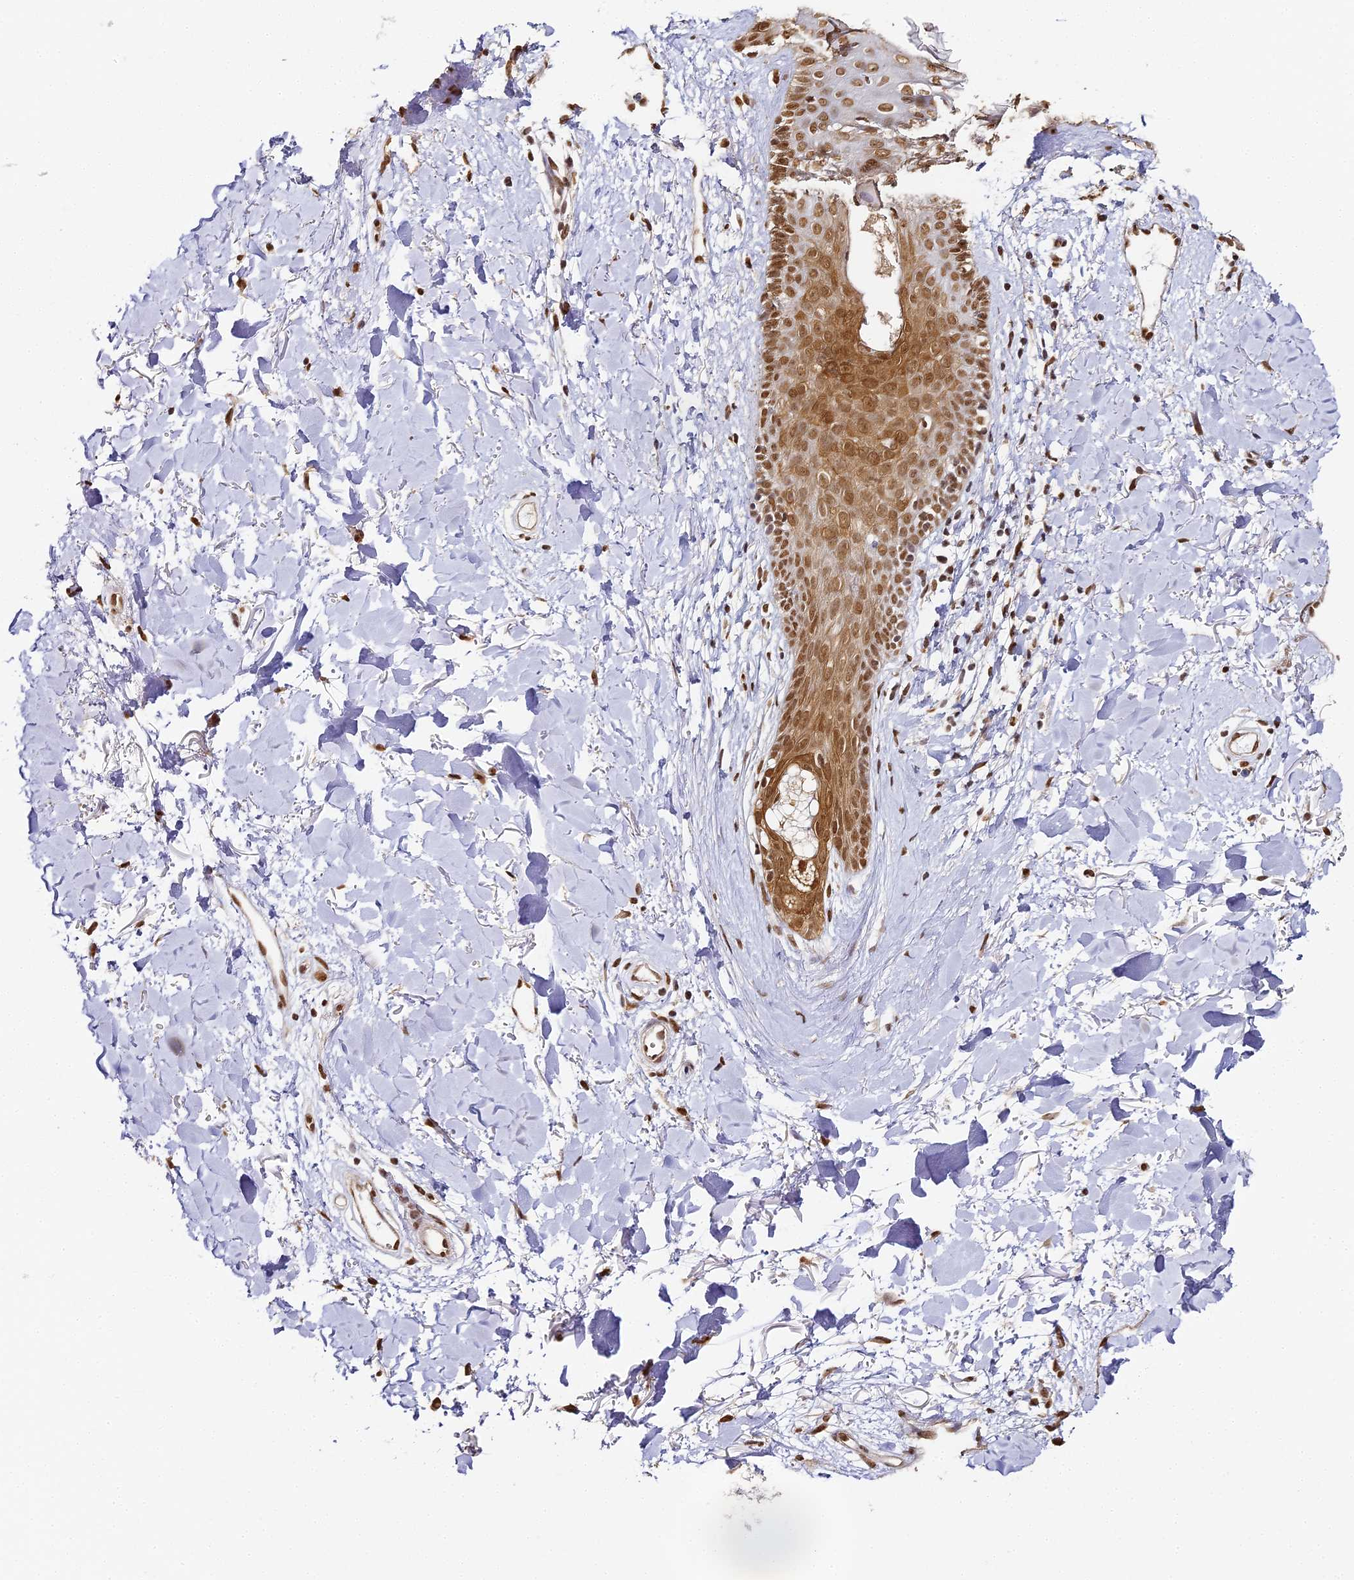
{"staining": {"intensity": "moderate", "quantity": ">75%", "location": "nuclear"}, "tissue": "skin", "cell_type": "Fibroblasts", "image_type": "normal", "snomed": [{"axis": "morphology", "description": "Normal tissue, NOS"}, {"axis": "topography", "description": "Skin"}], "caption": "Human skin stained with a brown dye exhibits moderate nuclear positive expression in approximately >75% of fibroblasts.", "gene": "HNRNPA1", "patient": {"sex": "female", "age": 58}}